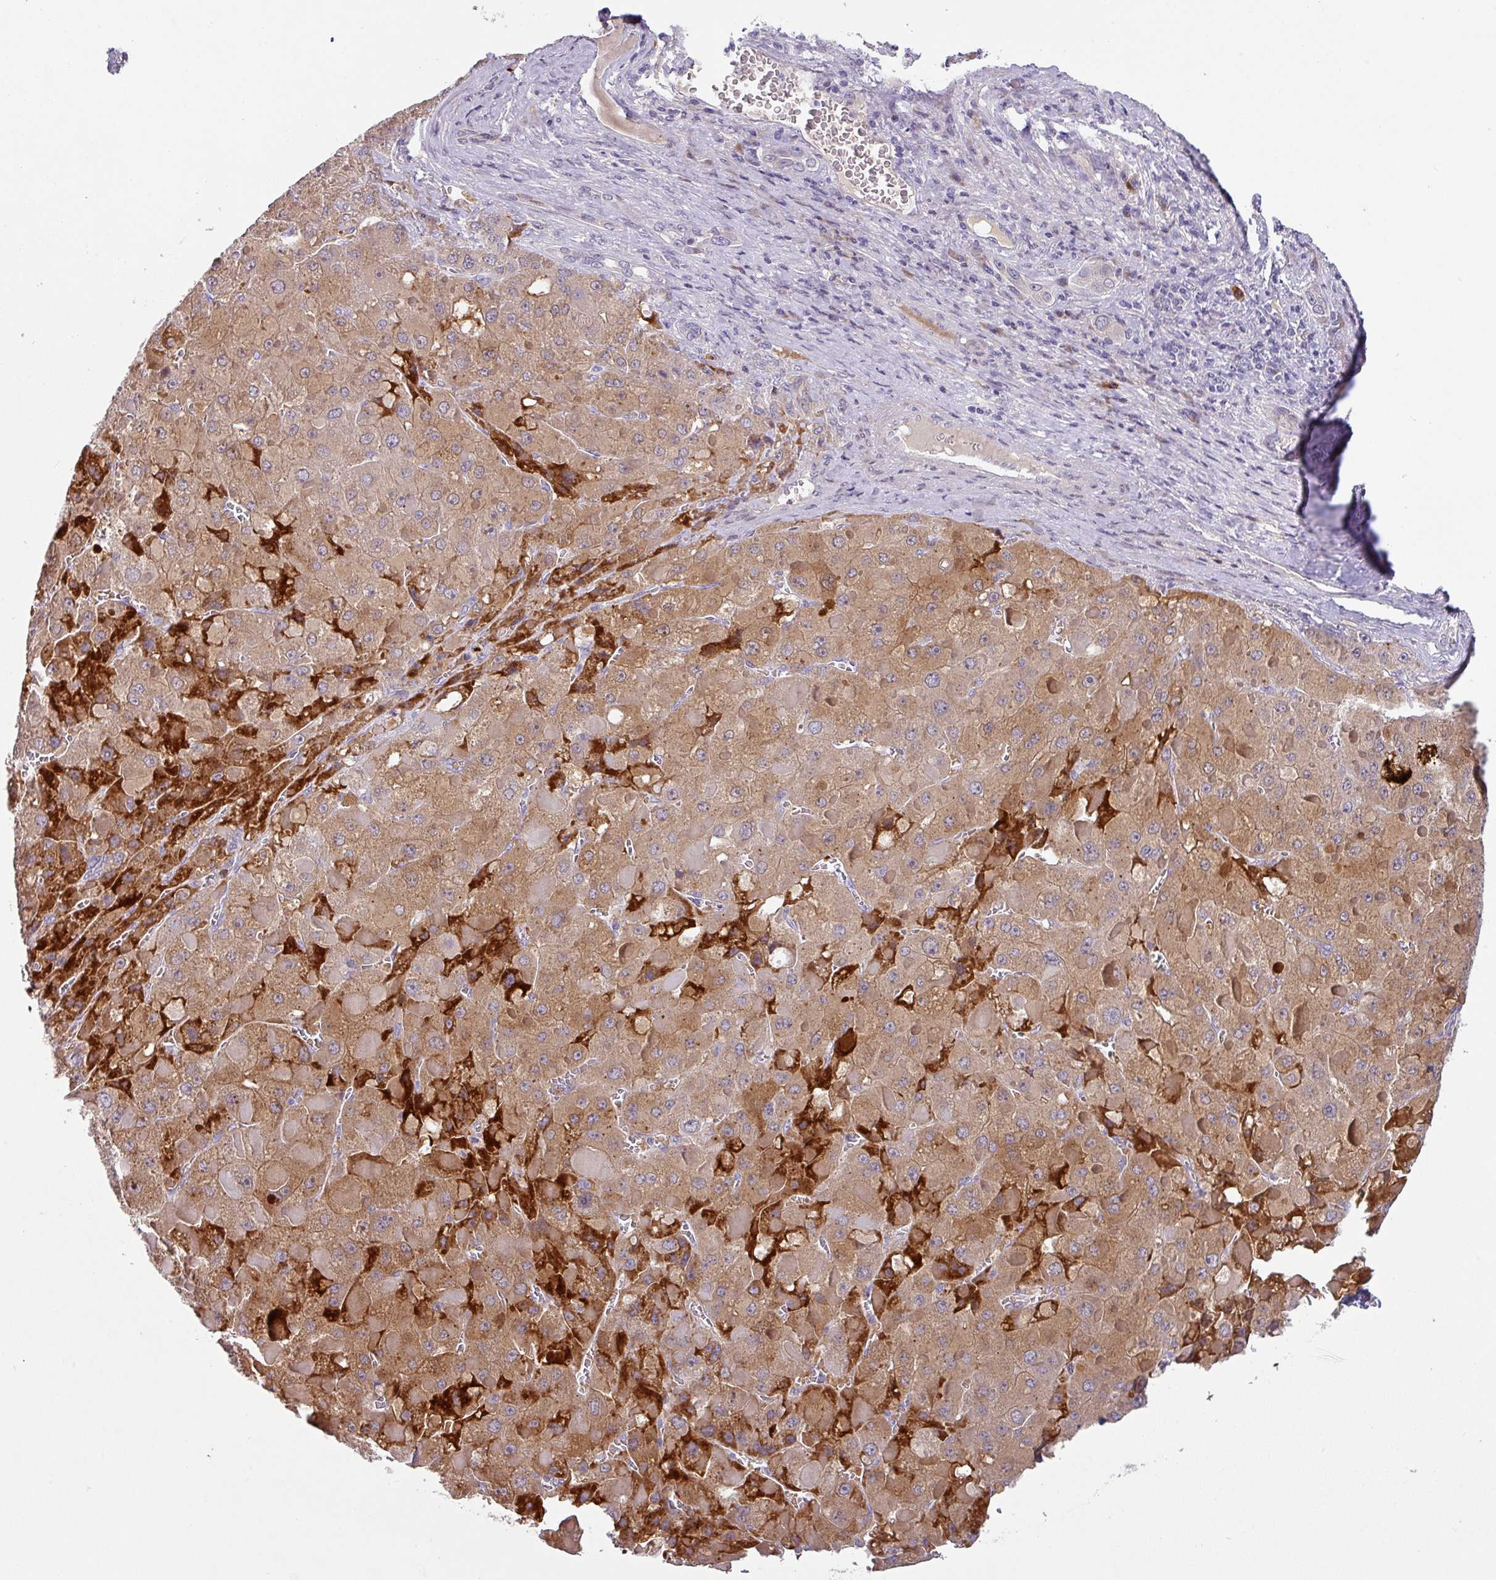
{"staining": {"intensity": "moderate", "quantity": ">75%", "location": "cytoplasmic/membranous"}, "tissue": "liver cancer", "cell_type": "Tumor cells", "image_type": "cancer", "snomed": [{"axis": "morphology", "description": "Carcinoma, Hepatocellular, NOS"}, {"axis": "topography", "description": "Liver"}], "caption": "Human hepatocellular carcinoma (liver) stained for a protein (brown) exhibits moderate cytoplasmic/membranous positive staining in about >75% of tumor cells.", "gene": "KLHL3", "patient": {"sex": "female", "age": 73}}